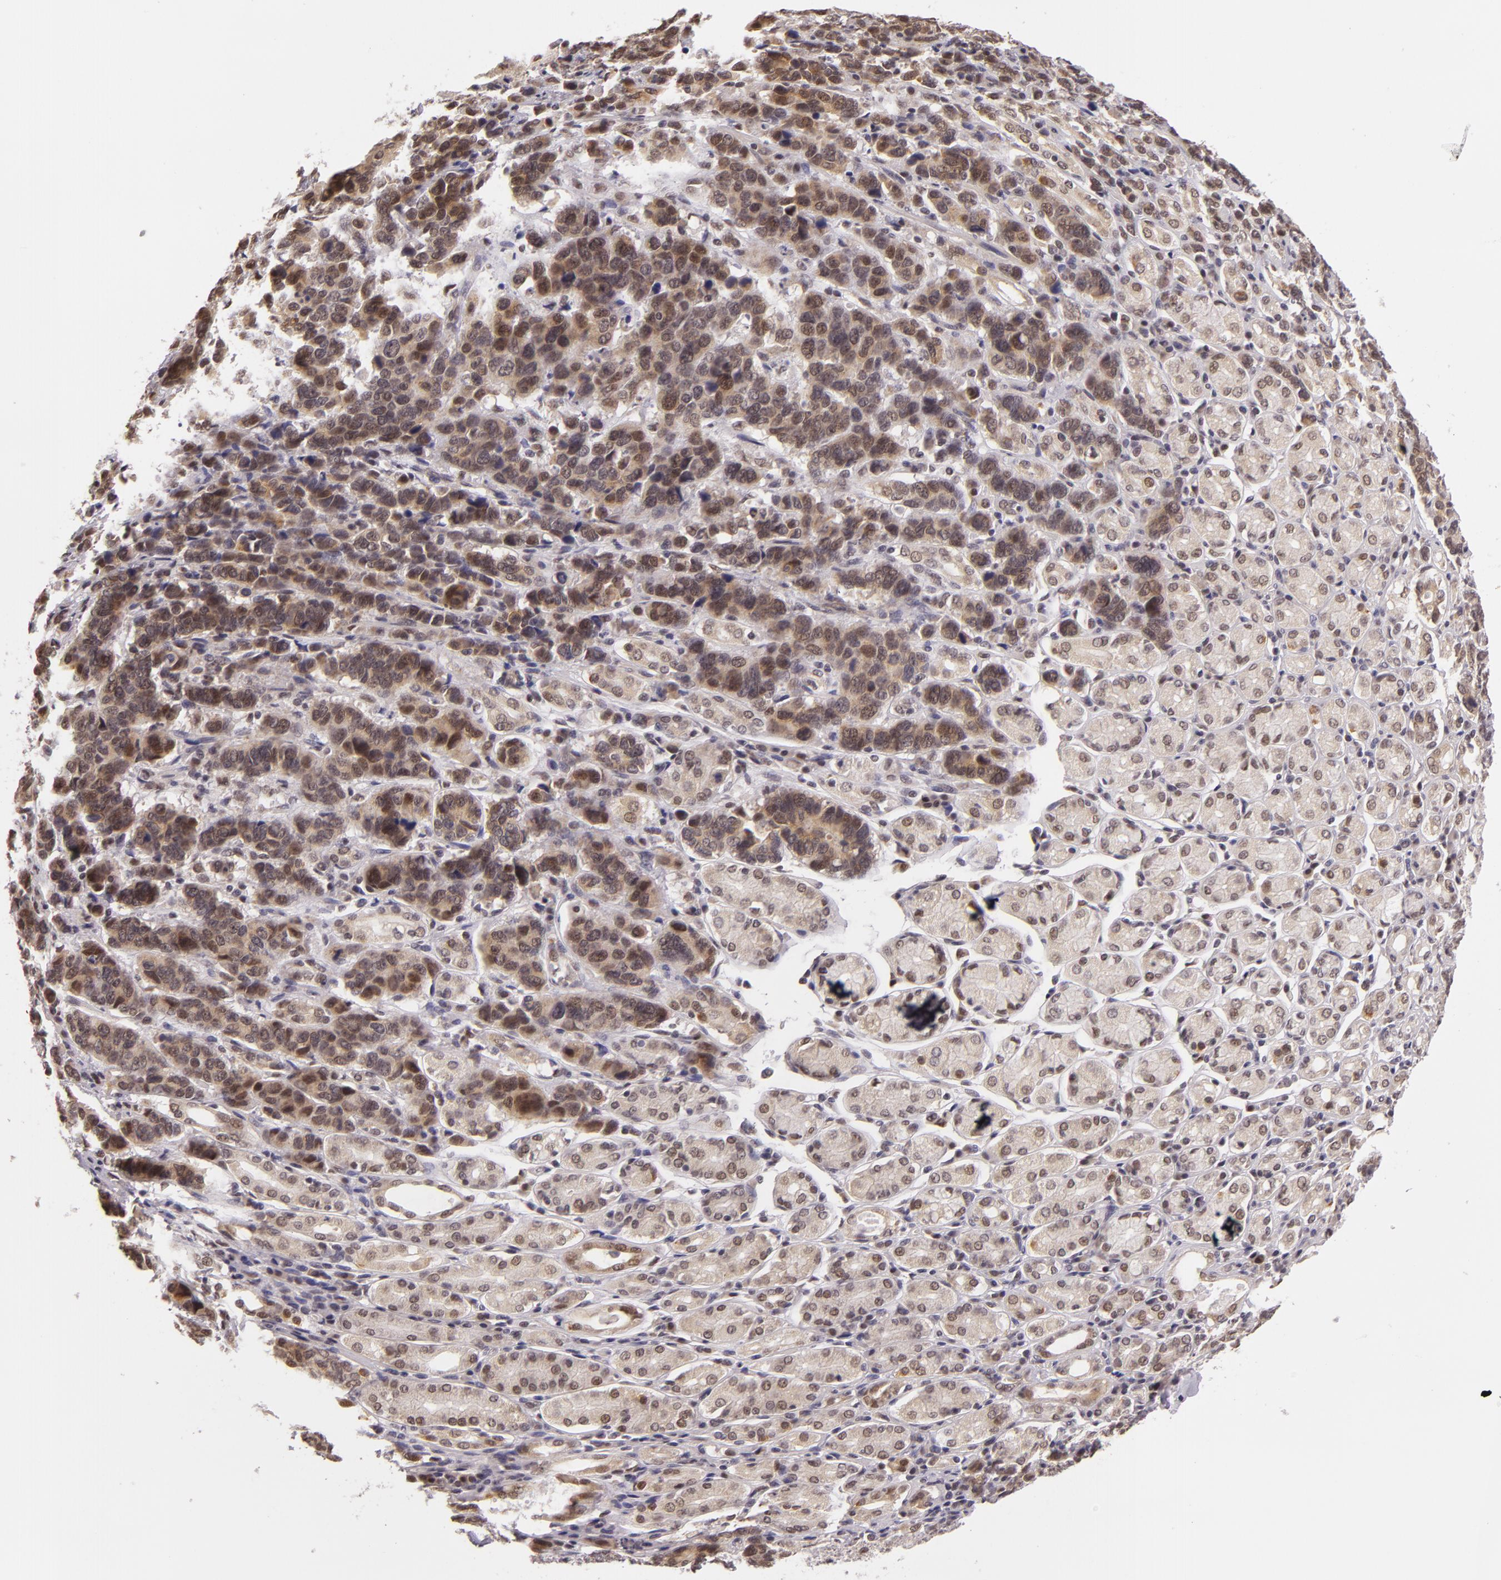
{"staining": {"intensity": "moderate", "quantity": "25%-75%", "location": "cytoplasmic/membranous,nuclear"}, "tissue": "stomach cancer", "cell_type": "Tumor cells", "image_type": "cancer", "snomed": [{"axis": "morphology", "description": "Adenocarcinoma, NOS"}, {"axis": "topography", "description": "Stomach, upper"}], "caption": "Protein expression analysis of adenocarcinoma (stomach) shows moderate cytoplasmic/membranous and nuclear staining in about 25%-75% of tumor cells.", "gene": "ALX1", "patient": {"sex": "male", "age": 71}}